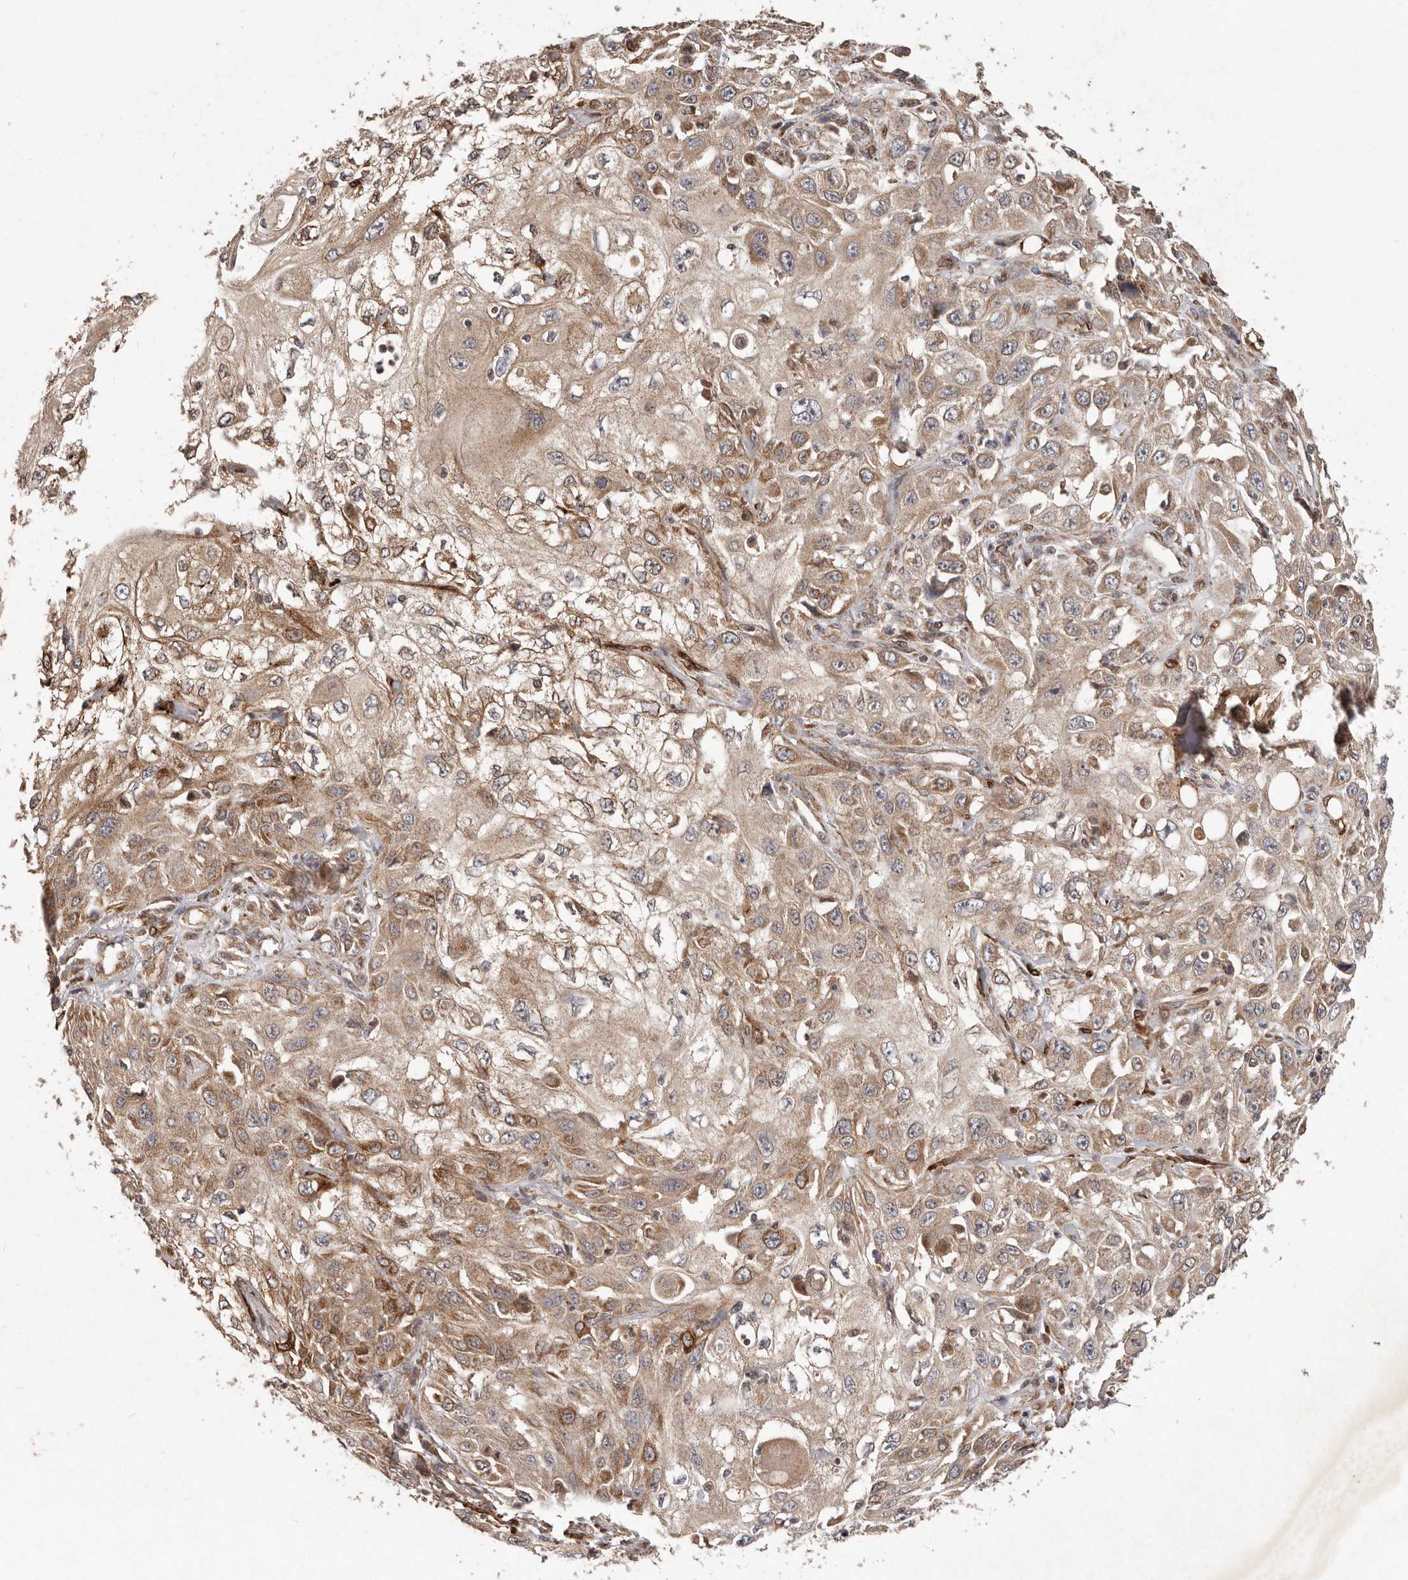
{"staining": {"intensity": "moderate", "quantity": ">75%", "location": "cytoplasmic/membranous"}, "tissue": "skin cancer", "cell_type": "Tumor cells", "image_type": "cancer", "snomed": [{"axis": "morphology", "description": "Squamous cell carcinoma, NOS"}, {"axis": "topography", "description": "Skin"}], "caption": "A brown stain labels moderate cytoplasmic/membranous positivity of a protein in skin cancer tumor cells.", "gene": "PLOD2", "patient": {"sex": "male", "age": 75}}